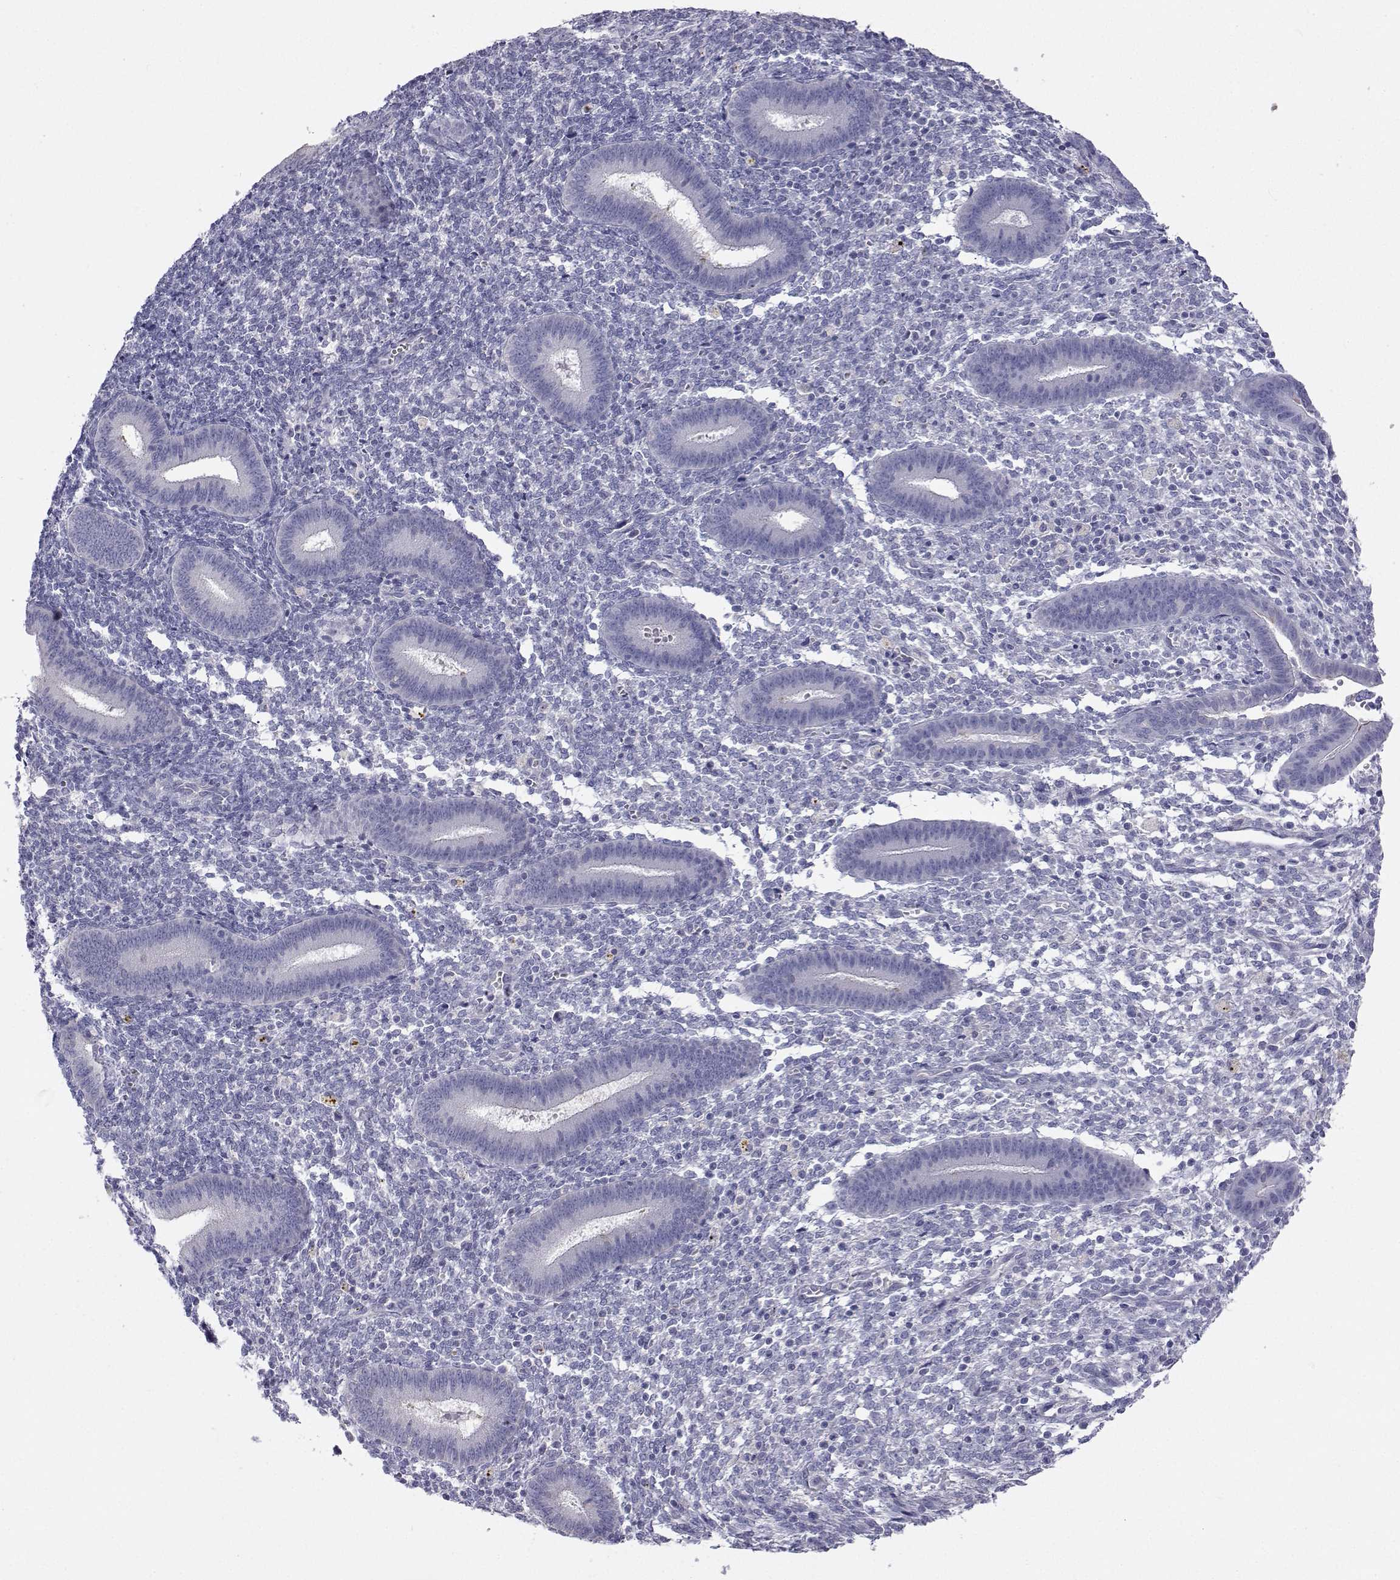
{"staining": {"intensity": "negative", "quantity": "none", "location": "none"}, "tissue": "endometrium", "cell_type": "Cells in endometrial stroma", "image_type": "normal", "snomed": [{"axis": "morphology", "description": "Normal tissue, NOS"}, {"axis": "topography", "description": "Endometrium"}], "caption": "Immunohistochemistry of unremarkable endometrium reveals no expression in cells in endometrial stroma.", "gene": "ANKRD65", "patient": {"sex": "female", "age": 25}}